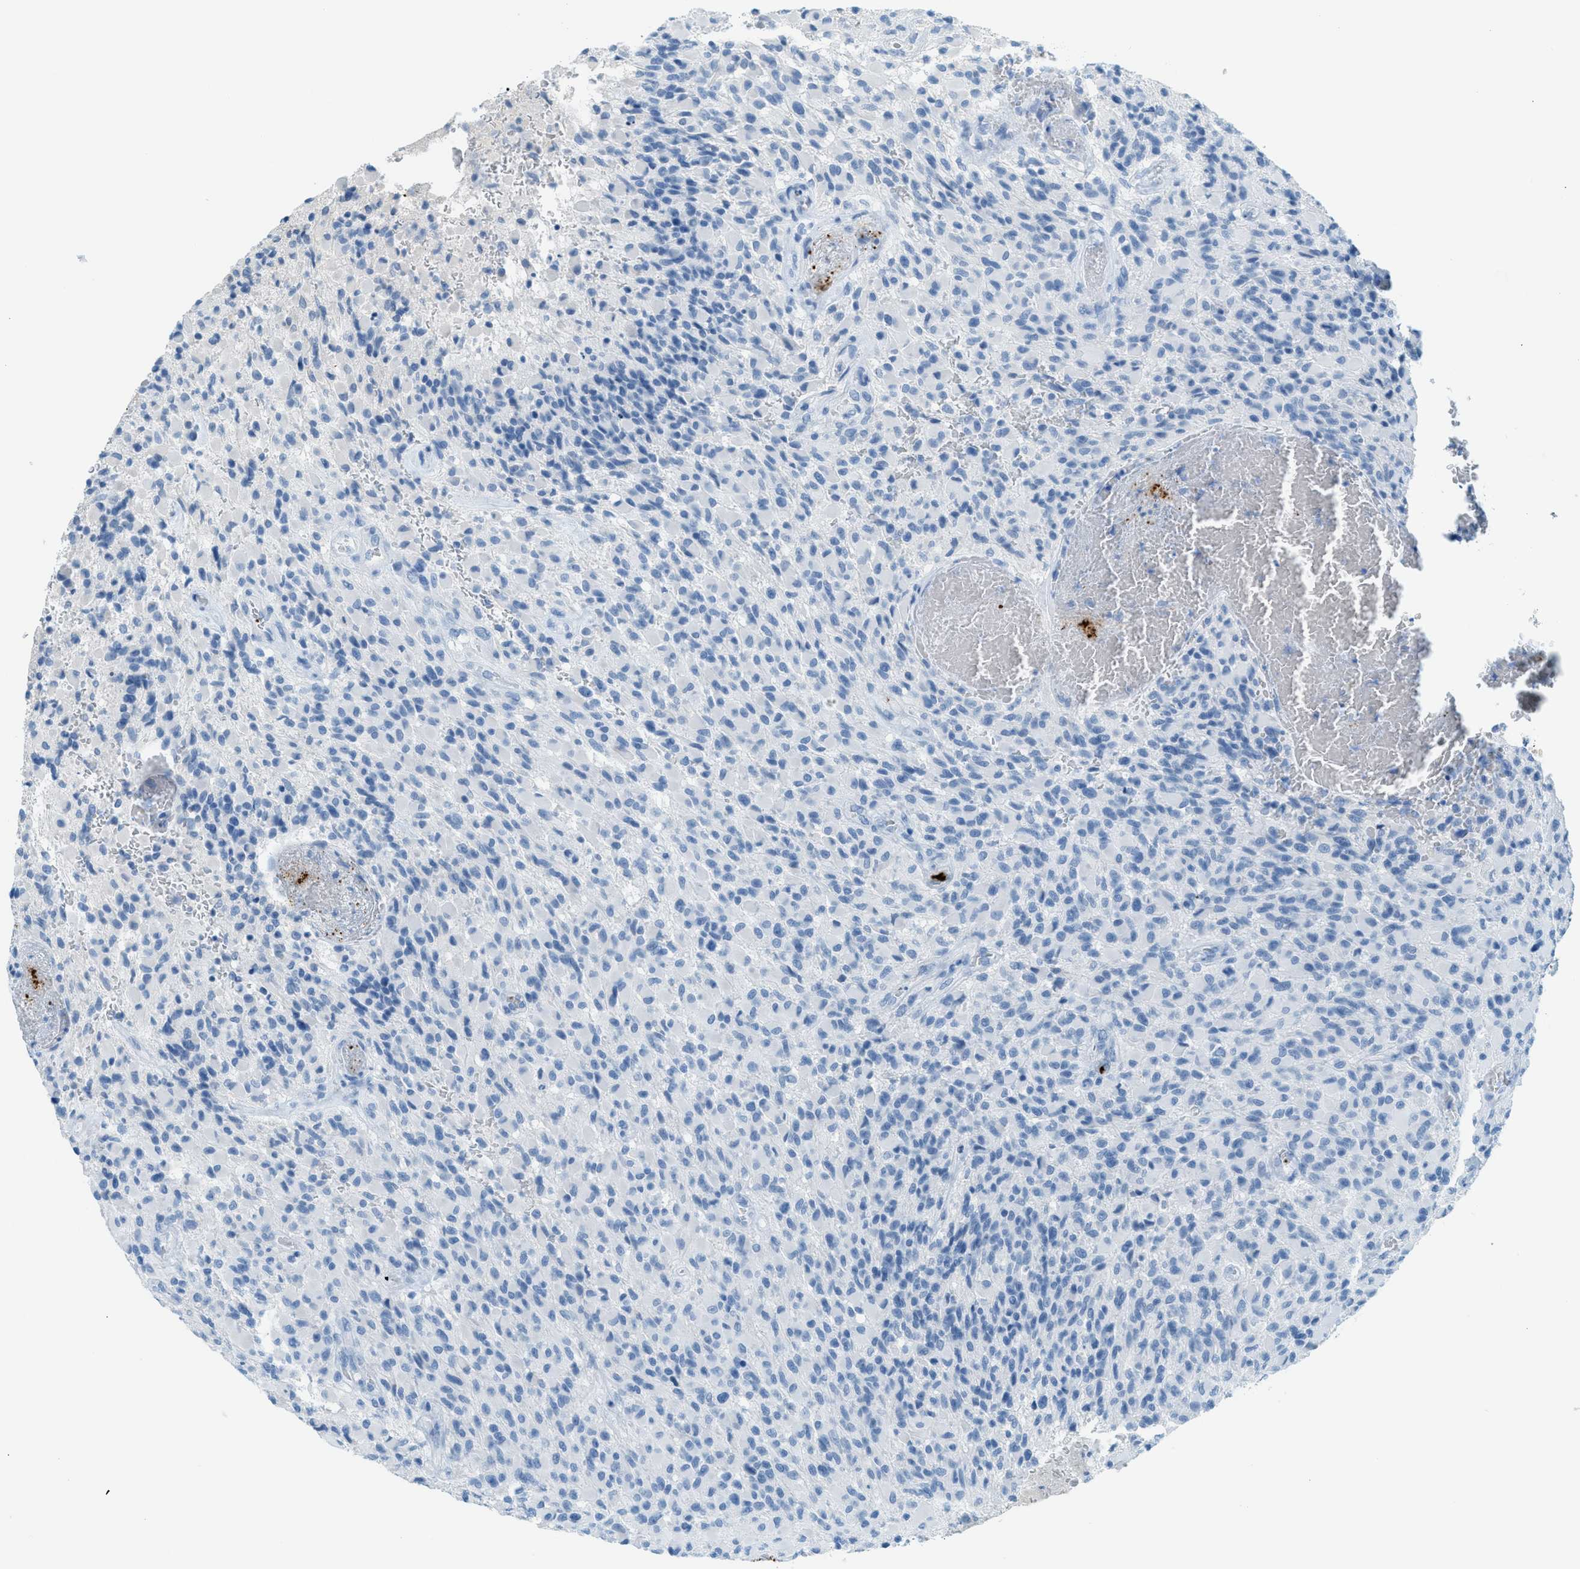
{"staining": {"intensity": "negative", "quantity": "none", "location": "none"}, "tissue": "glioma", "cell_type": "Tumor cells", "image_type": "cancer", "snomed": [{"axis": "morphology", "description": "Glioma, malignant, High grade"}, {"axis": "topography", "description": "Brain"}], "caption": "Protein analysis of glioma displays no significant expression in tumor cells. Nuclei are stained in blue.", "gene": "PPBP", "patient": {"sex": "male", "age": 71}}